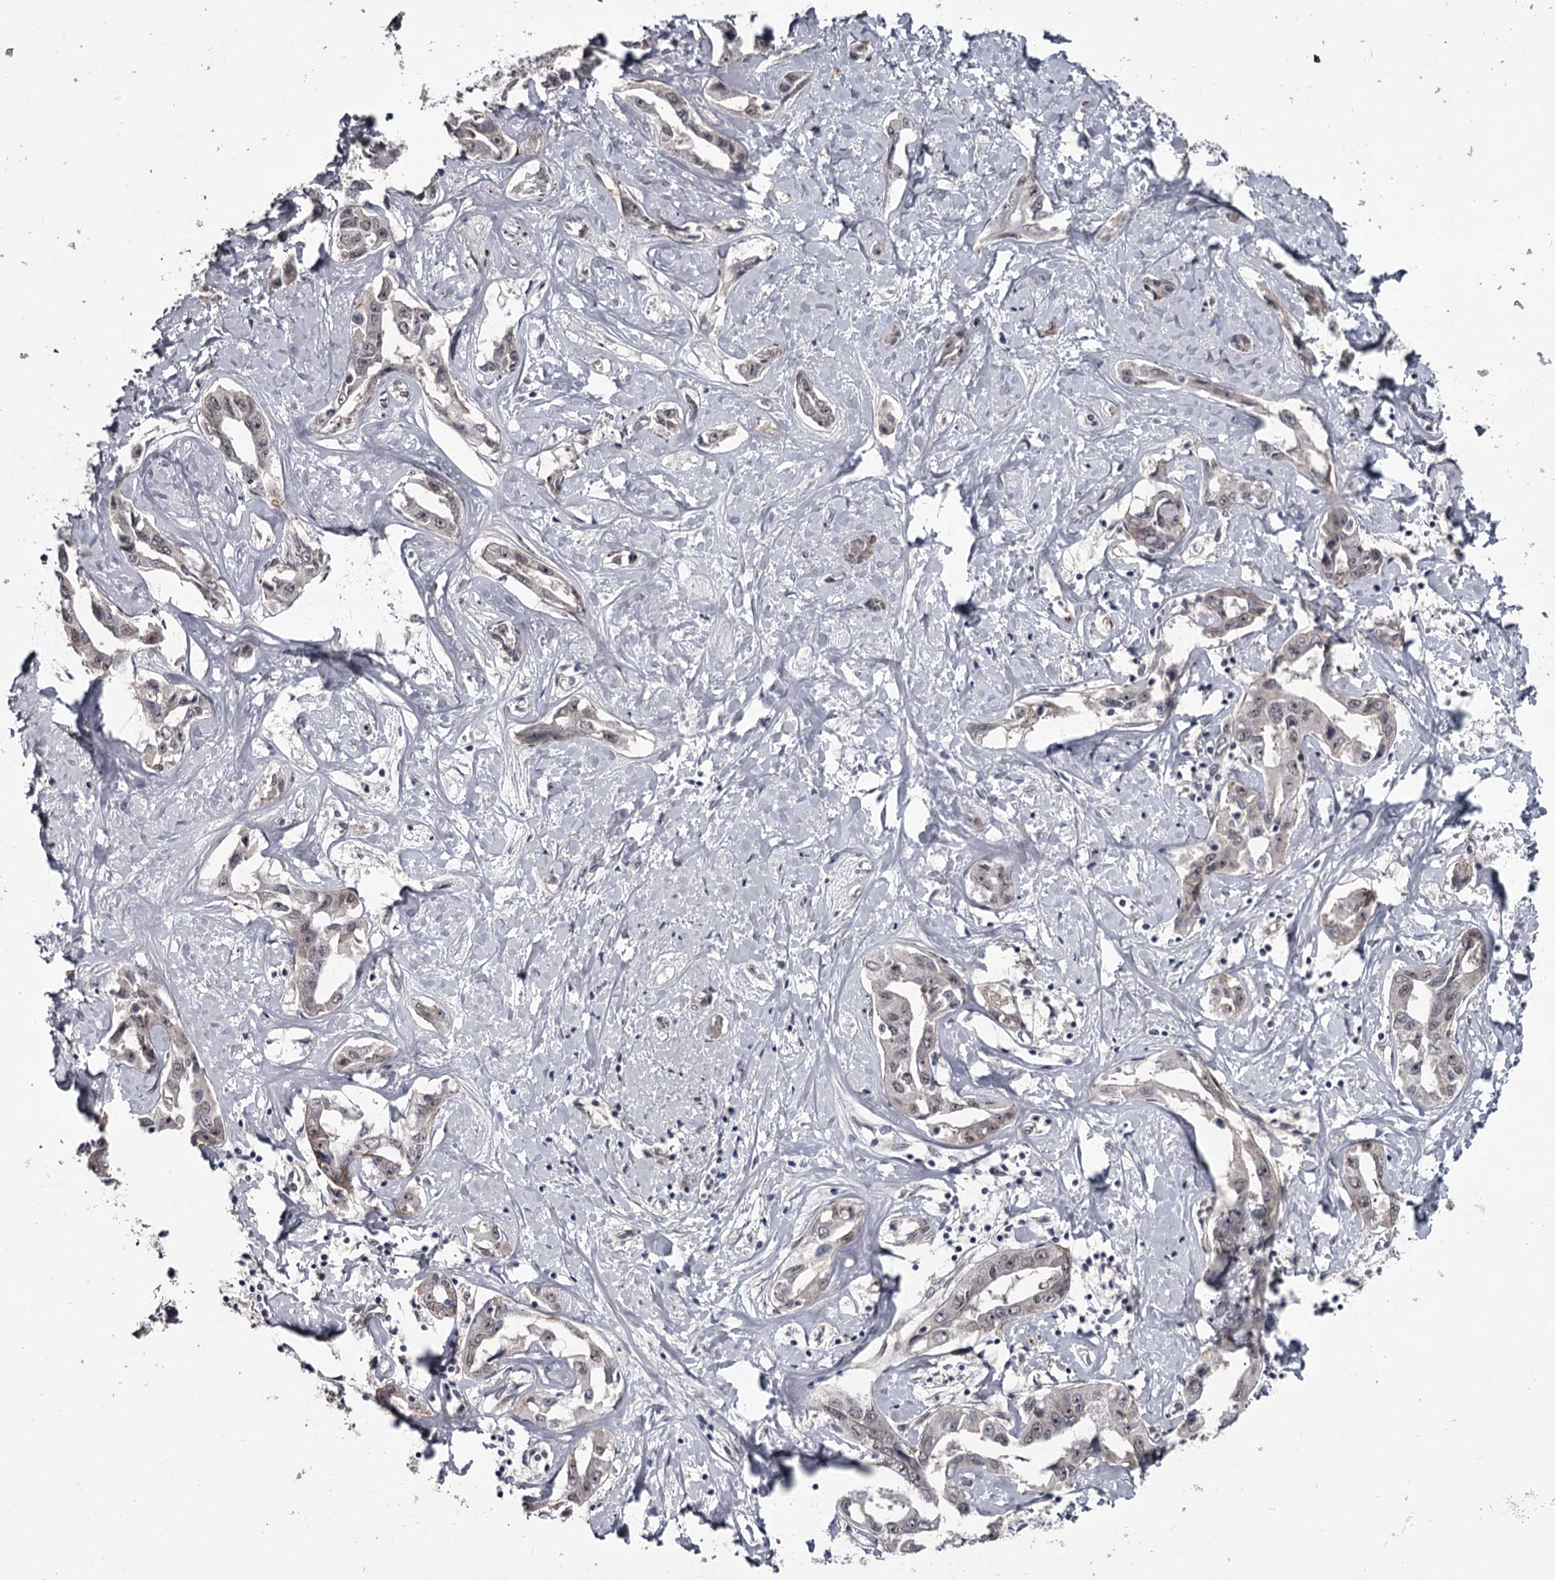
{"staining": {"intensity": "weak", "quantity": ">75%", "location": "nuclear"}, "tissue": "liver cancer", "cell_type": "Tumor cells", "image_type": "cancer", "snomed": [{"axis": "morphology", "description": "Cholangiocarcinoma"}, {"axis": "topography", "description": "Liver"}], "caption": "Tumor cells display low levels of weak nuclear expression in about >75% of cells in liver cancer (cholangiocarcinoma).", "gene": "PRPF40B", "patient": {"sex": "male", "age": 59}}